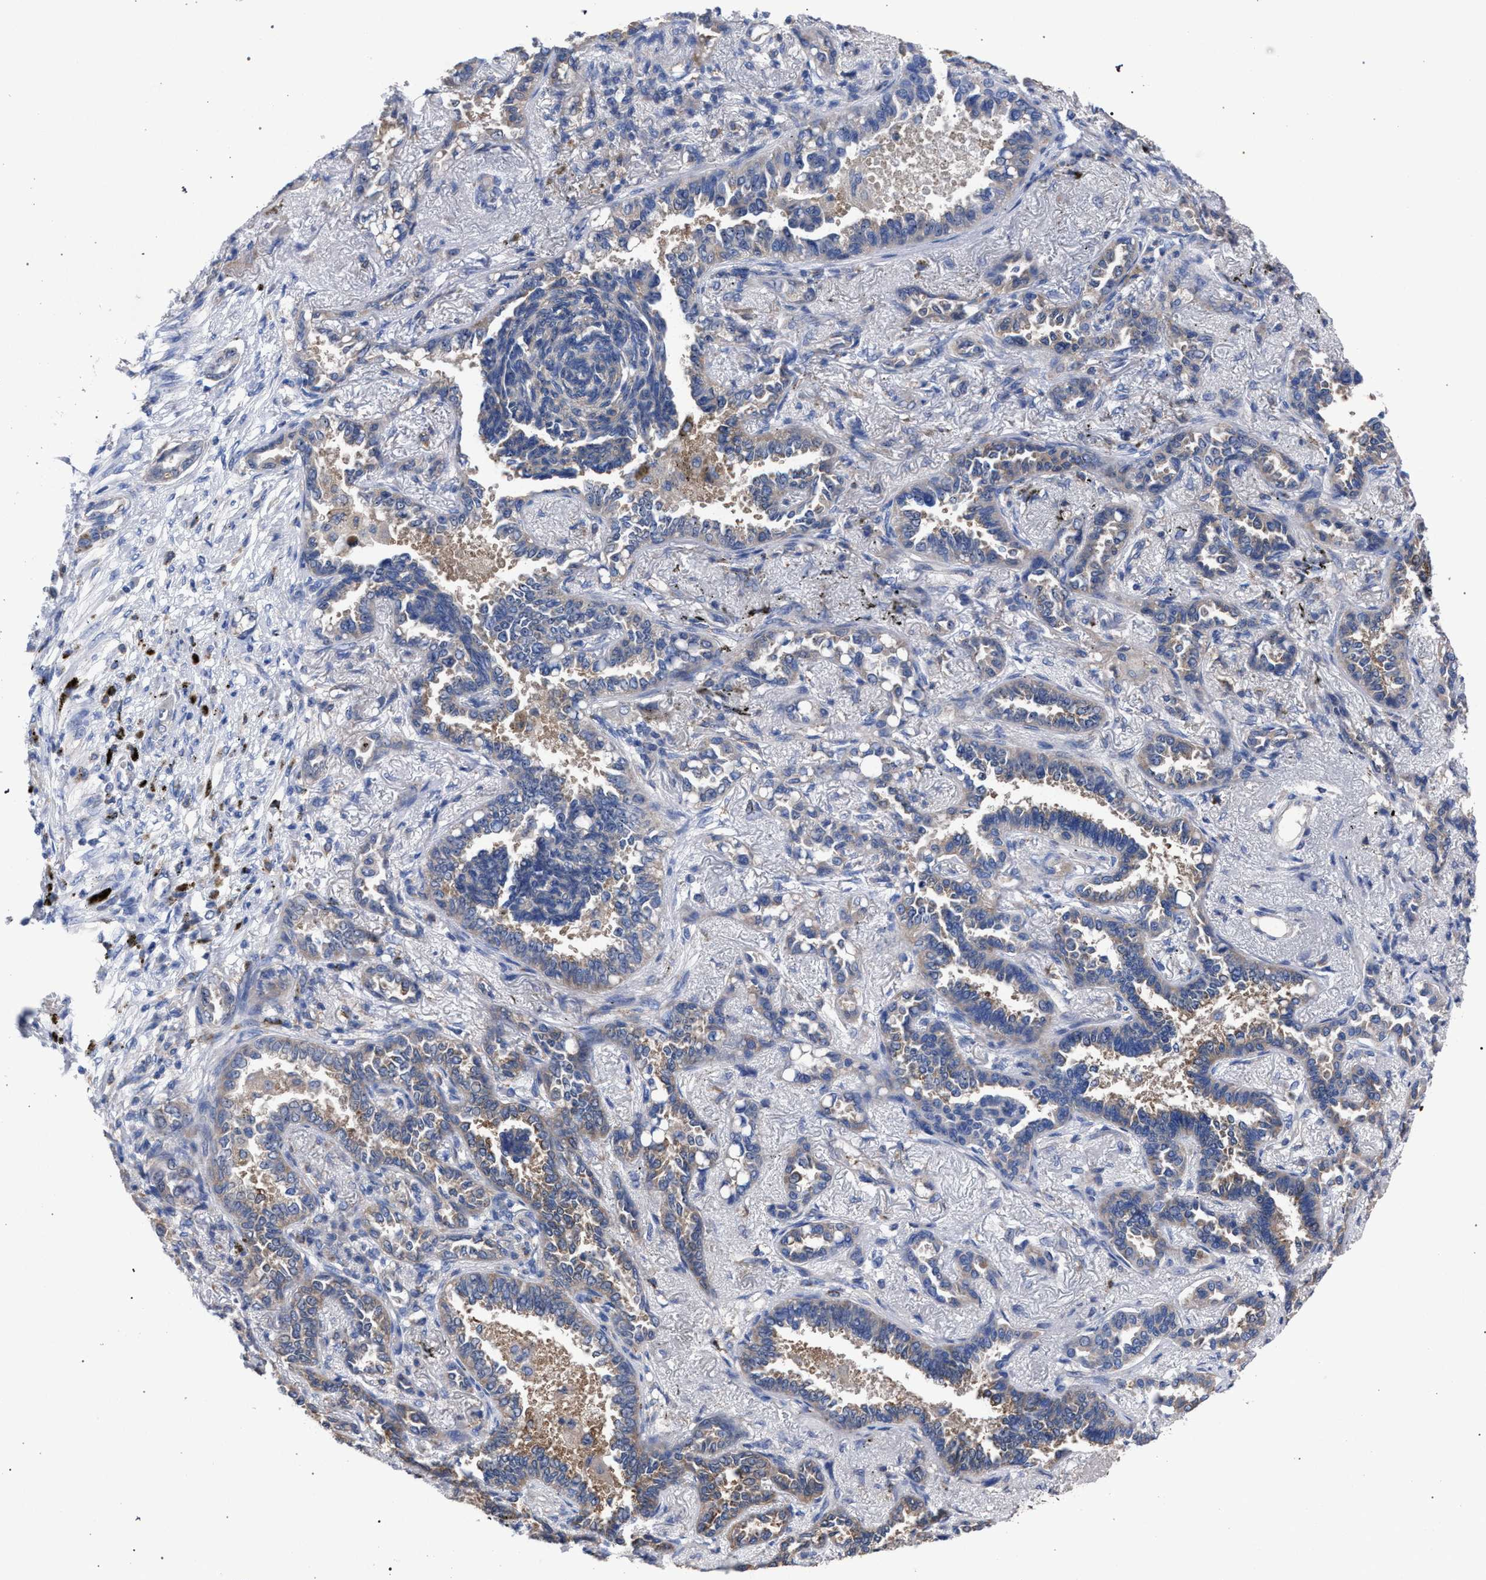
{"staining": {"intensity": "negative", "quantity": "none", "location": "none"}, "tissue": "lung cancer", "cell_type": "Tumor cells", "image_type": "cancer", "snomed": [{"axis": "morphology", "description": "Adenocarcinoma, NOS"}, {"axis": "topography", "description": "Lung"}], "caption": "A high-resolution micrograph shows immunohistochemistry (IHC) staining of lung cancer (adenocarcinoma), which demonstrates no significant positivity in tumor cells.", "gene": "GMPR", "patient": {"sex": "male", "age": 59}}